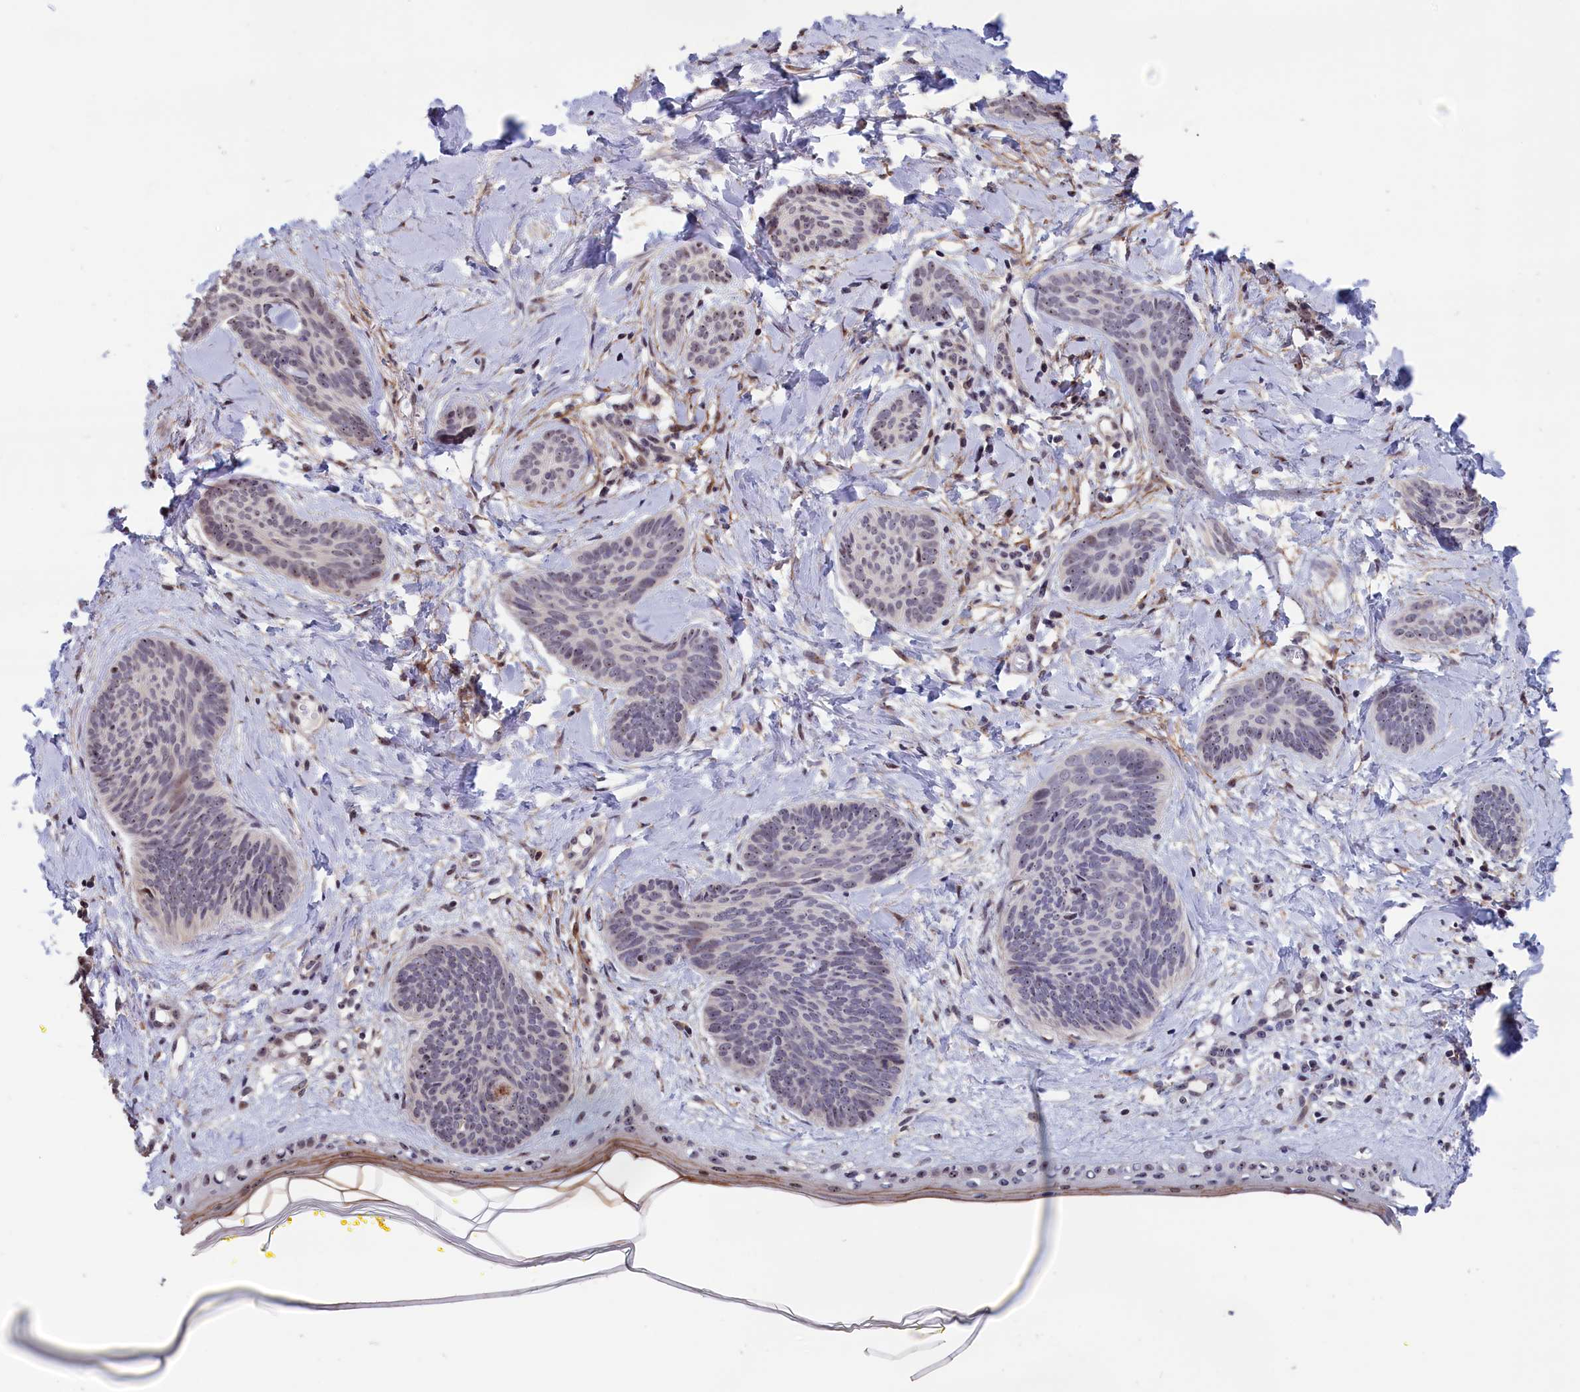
{"staining": {"intensity": "weak", "quantity": "<25%", "location": "nuclear"}, "tissue": "skin cancer", "cell_type": "Tumor cells", "image_type": "cancer", "snomed": [{"axis": "morphology", "description": "Basal cell carcinoma"}, {"axis": "topography", "description": "Skin"}], "caption": "This is an IHC micrograph of human skin cancer (basal cell carcinoma). There is no expression in tumor cells.", "gene": "PPAN", "patient": {"sex": "female", "age": 81}}